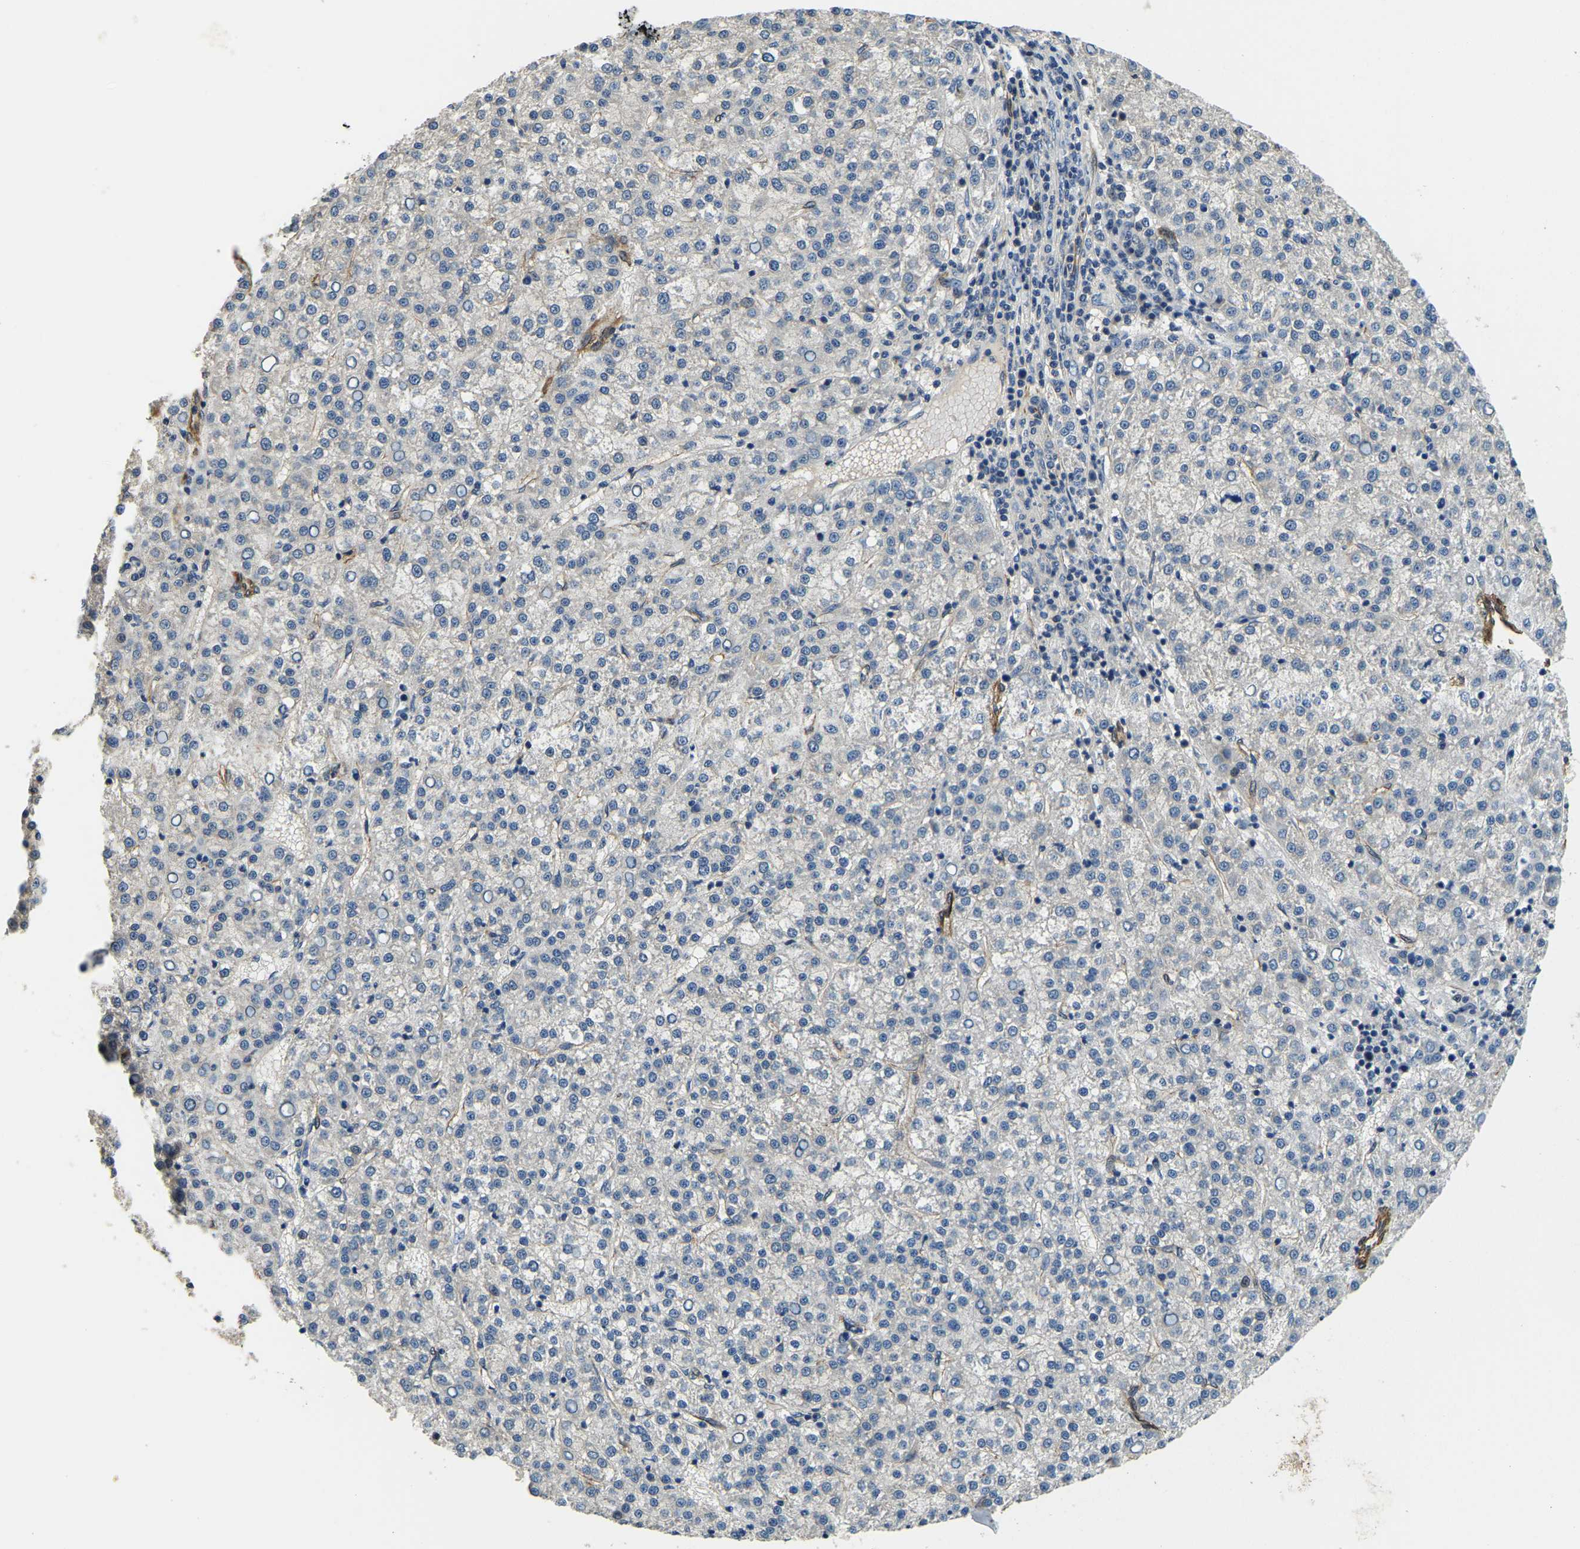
{"staining": {"intensity": "negative", "quantity": "none", "location": "none"}, "tissue": "liver cancer", "cell_type": "Tumor cells", "image_type": "cancer", "snomed": [{"axis": "morphology", "description": "Carcinoma, Hepatocellular, NOS"}, {"axis": "topography", "description": "Liver"}], "caption": "The immunohistochemistry micrograph has no significant positivity in tumor cells of liver hepatocellular carcinoma tissue.", "gene": "RNF39", "patient": {"sex": "female", "age": 58}}